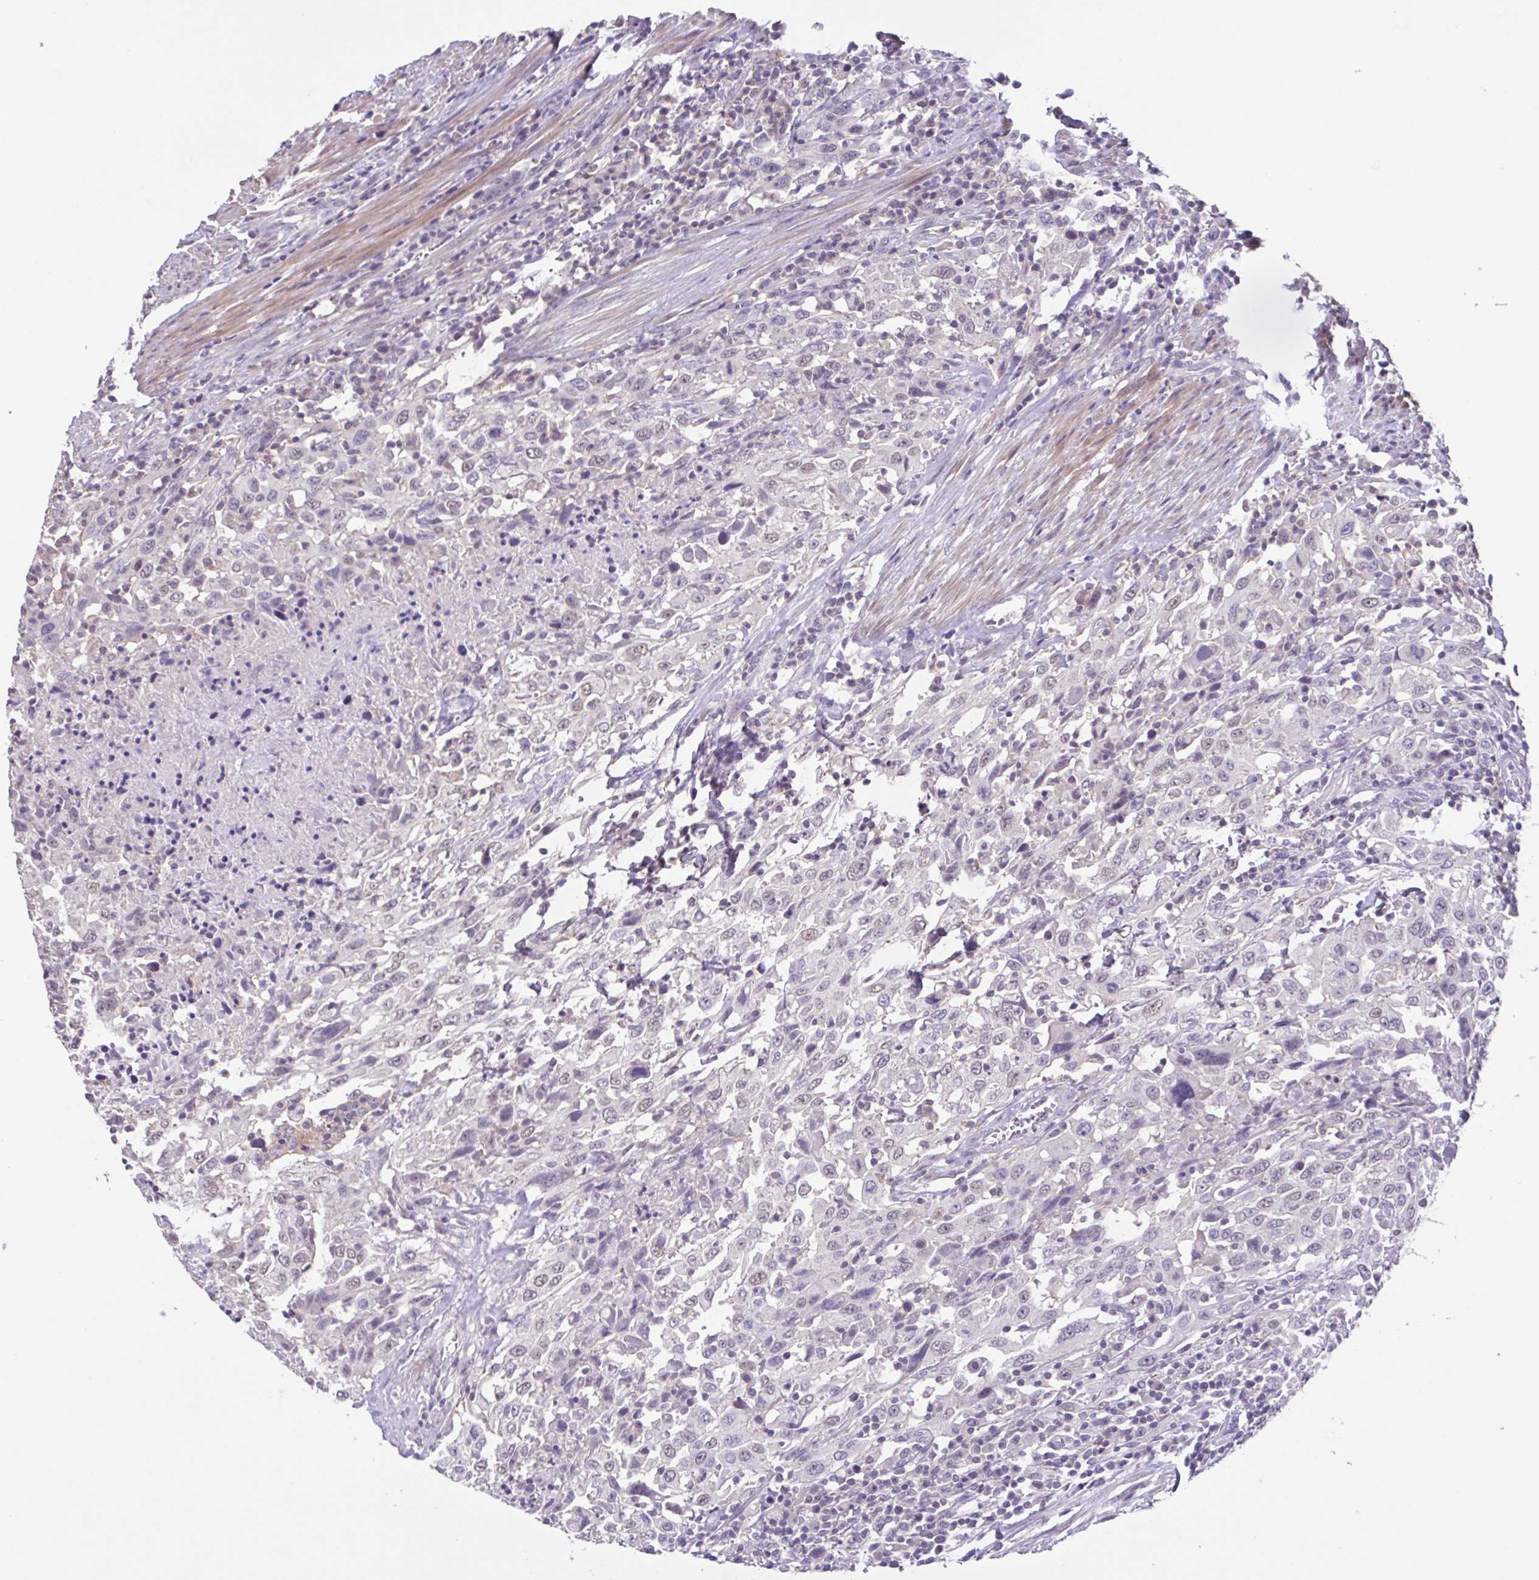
{"staining": {"intensity": "weak", "quantity": "<25%", "location": "nuclear"}, "tissue": "urothelial cancer", "cell_type": "Tumor cells", "image_type": "cancer", "snomed": [{"axis": "morphology", "description": "Urothelial carcinoma, High grade"}, {"axis": "topography", "description": "Urinary bladder"}], "caption": "IHC histopathology image of urothelial cancer stained for a protein (brown), which reveals no expression in tumor cells.", "gene": "ACTRT3", "patient": {"sex": "male", "age": 61}}